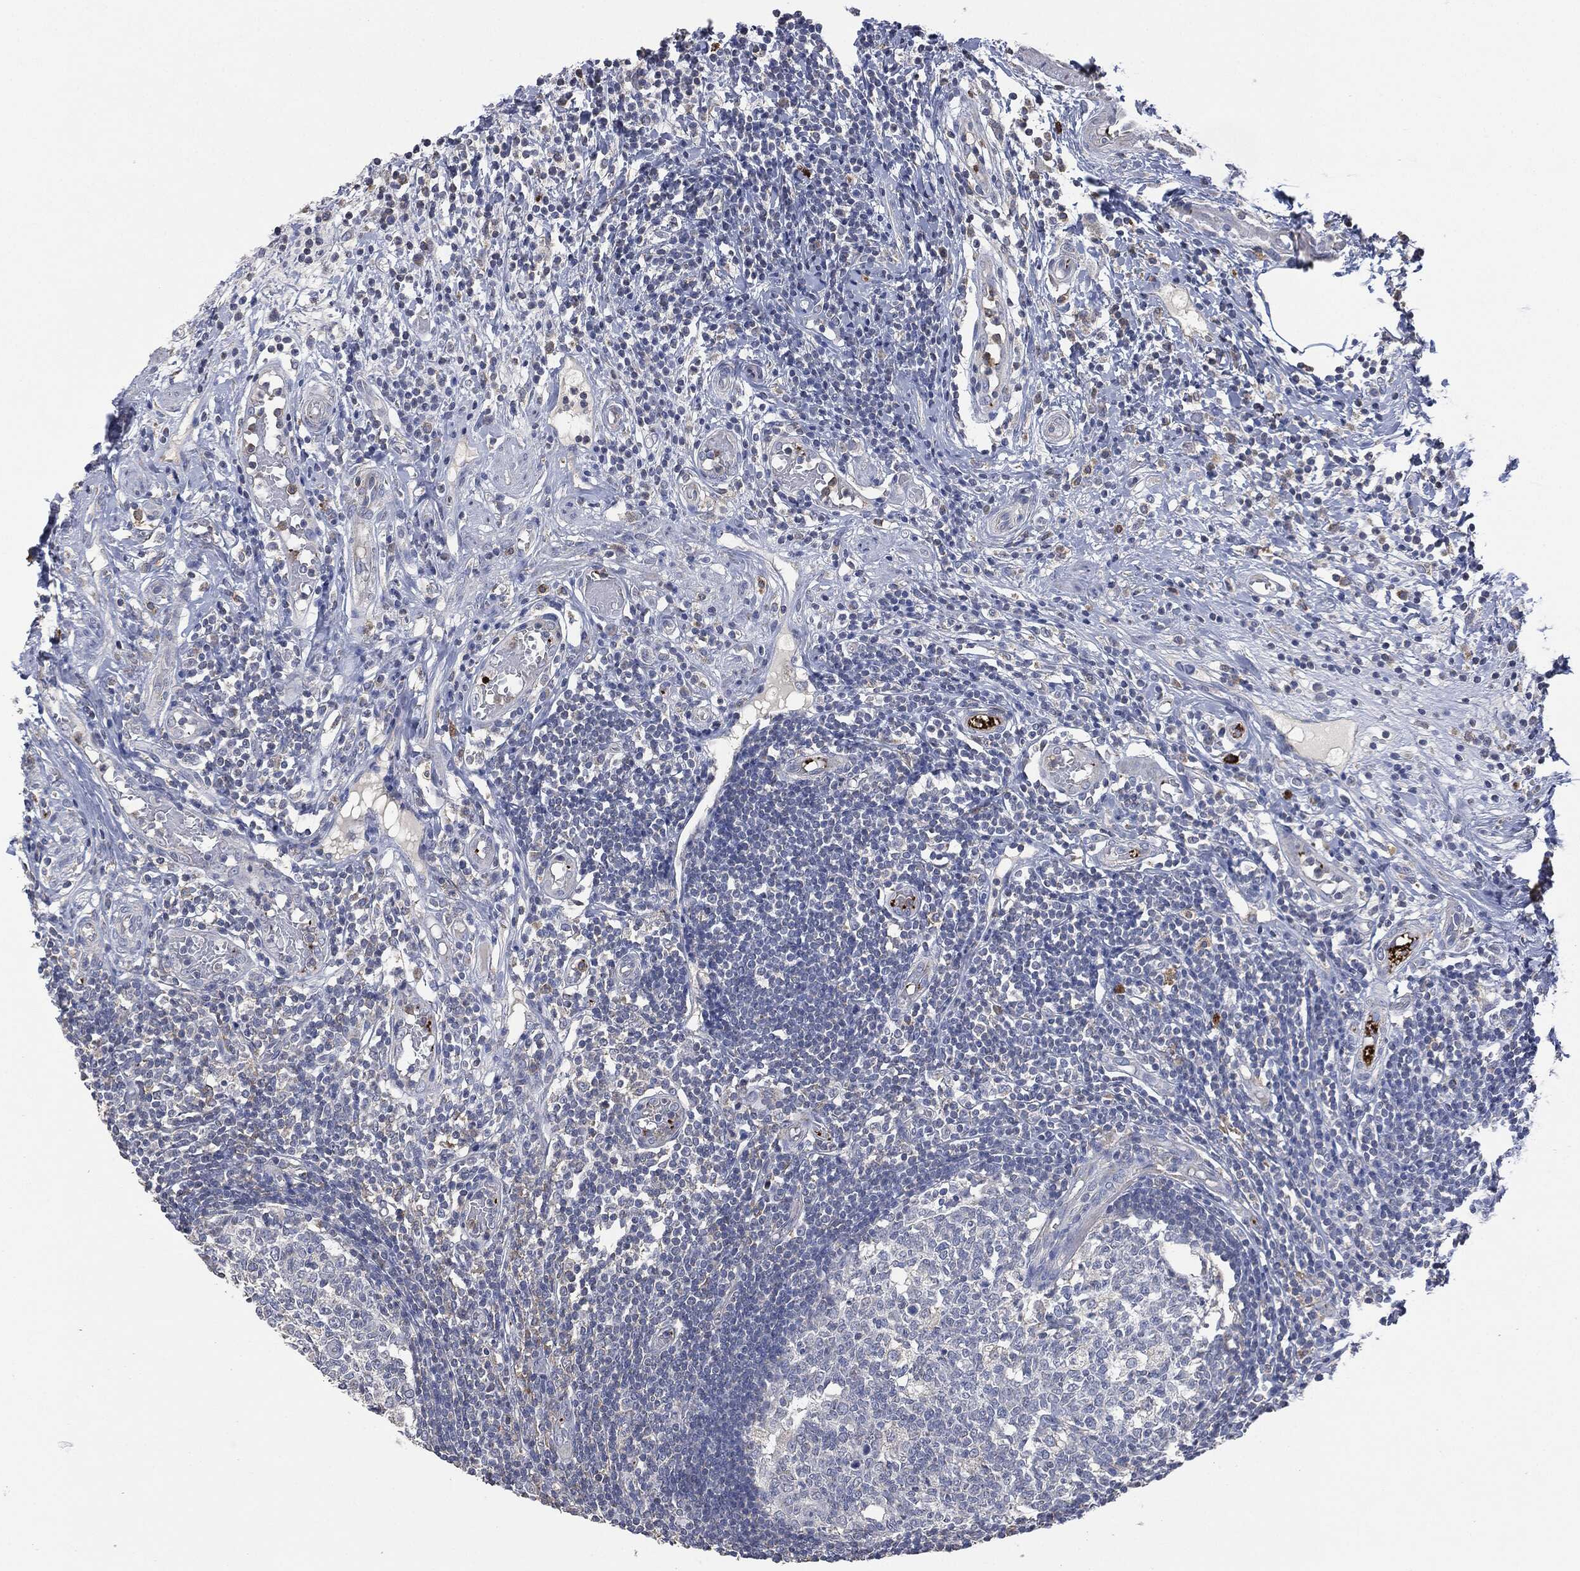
{"staining": {"intensity": "weak", "quantity": "<25%", "location": "cytoplasmic/membranous"}, "tissue": "appendix", "cell_type": "Glandular cells", "image_type": "normal", "snomed": [{"axis": "morphology", "description": "Normal tissue, NOS"}, {"axis": "morphology", "description": "Inflammation, NOS"}, {"axis": "topography", "description": "Appendix"}], "caption": "This histopathology image is of benign appendix stained with IHC to label a protein in brown with the nuclei are counter-stained blue. There is no staining in glandular cells. (Brightfield microscopy of DAB immunohistochemistry at high magnification).", "gene": "CD33", "patient": {"sex": "male", "age": 16}}